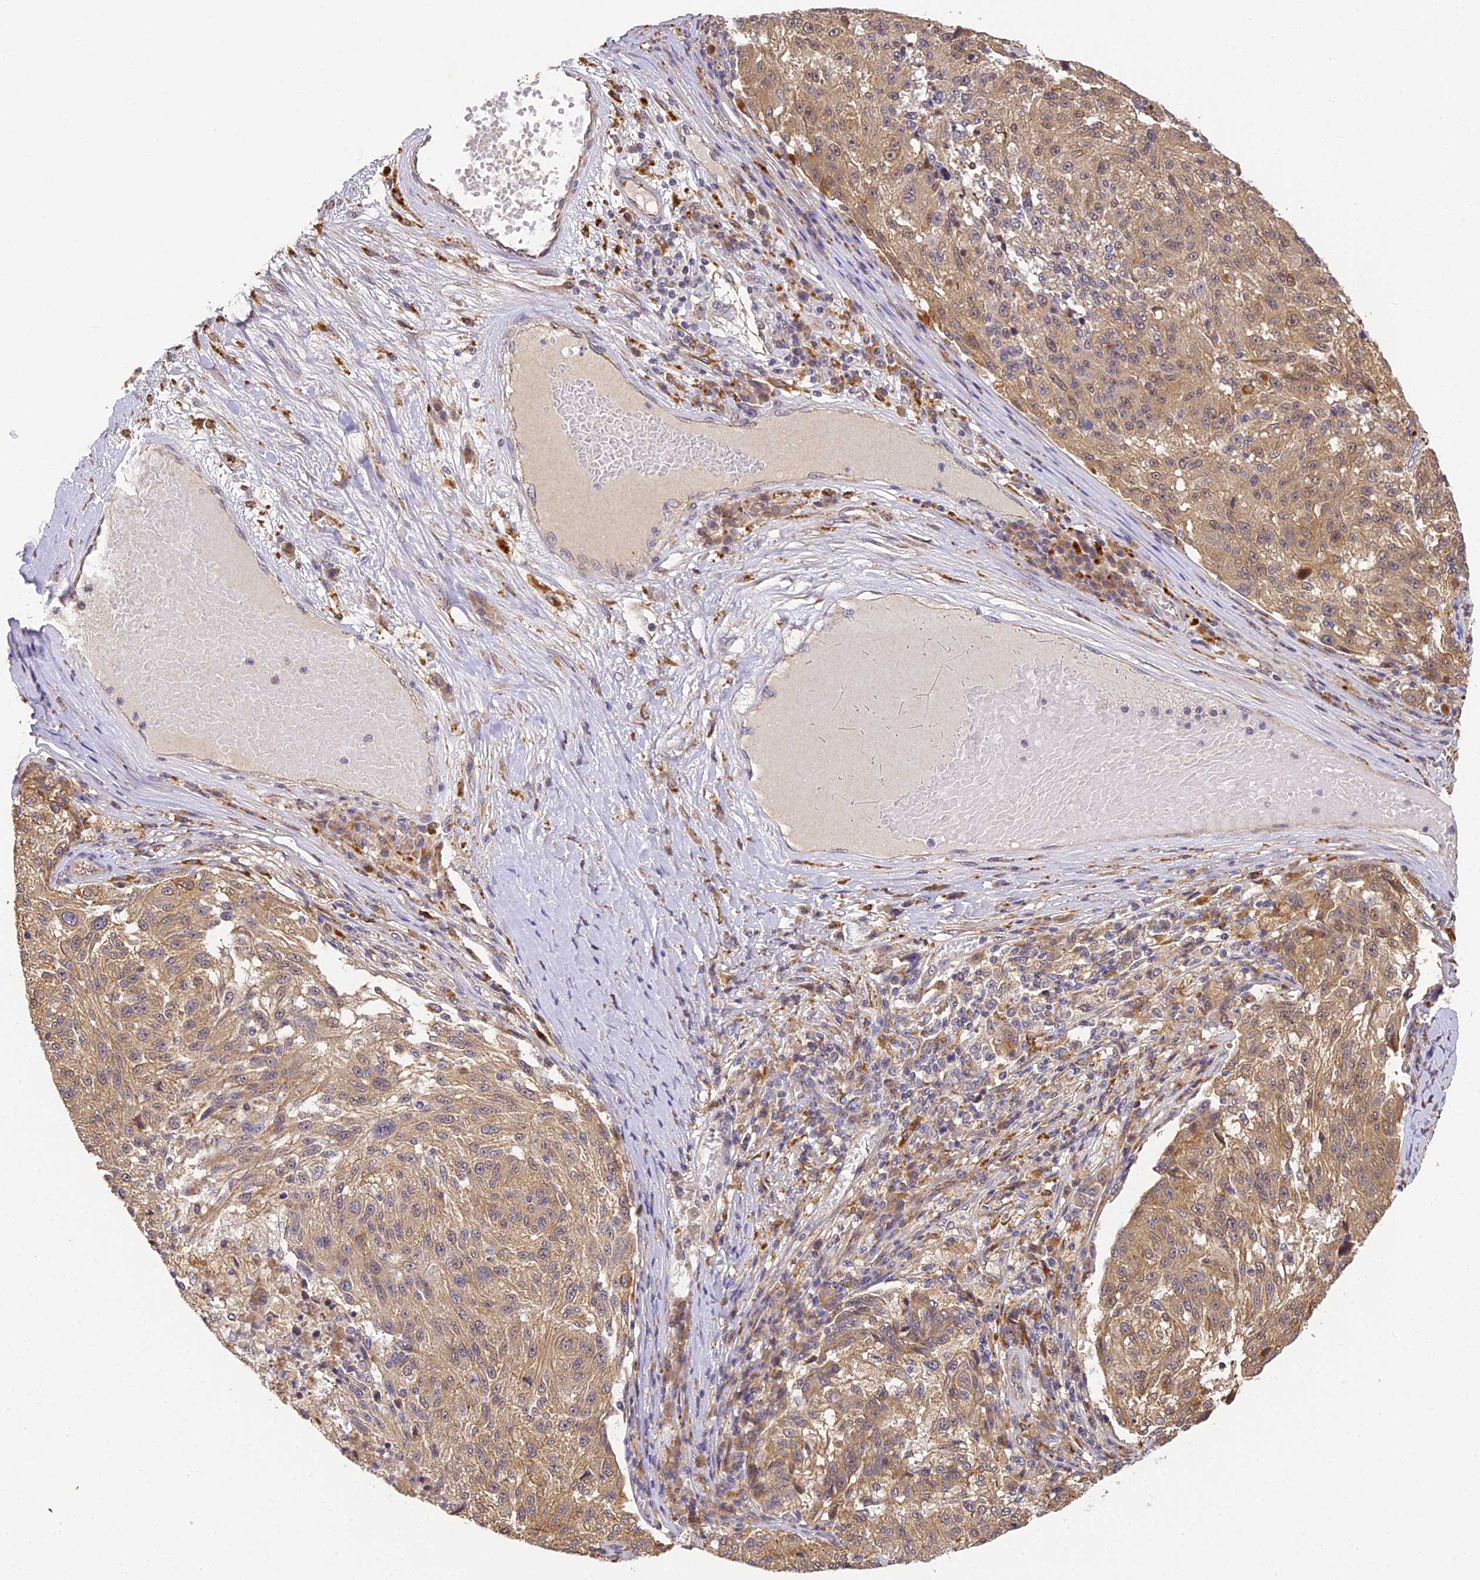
{"staining": {"intensity": "moderate", "quantity": ">75%", "location": "cytoplasmic/membranous"}, "tissue": "melanoma", "cell_type": "Tumor cells", "image_type": "cancer", "snomed": [{"axis": "morphology", "description": "Malignant melanoma, NOS"}, {"axis": "topography", "description": "Skin"}], "caption": "Approximately >75% of tumor cells in human melanoma exhibit moderate cytoplasmic/membranous protein expression as visualized by brown immunohistochemical staining.", "gene": "YAE1", "patient": {"sex": "male", "age": 53}}